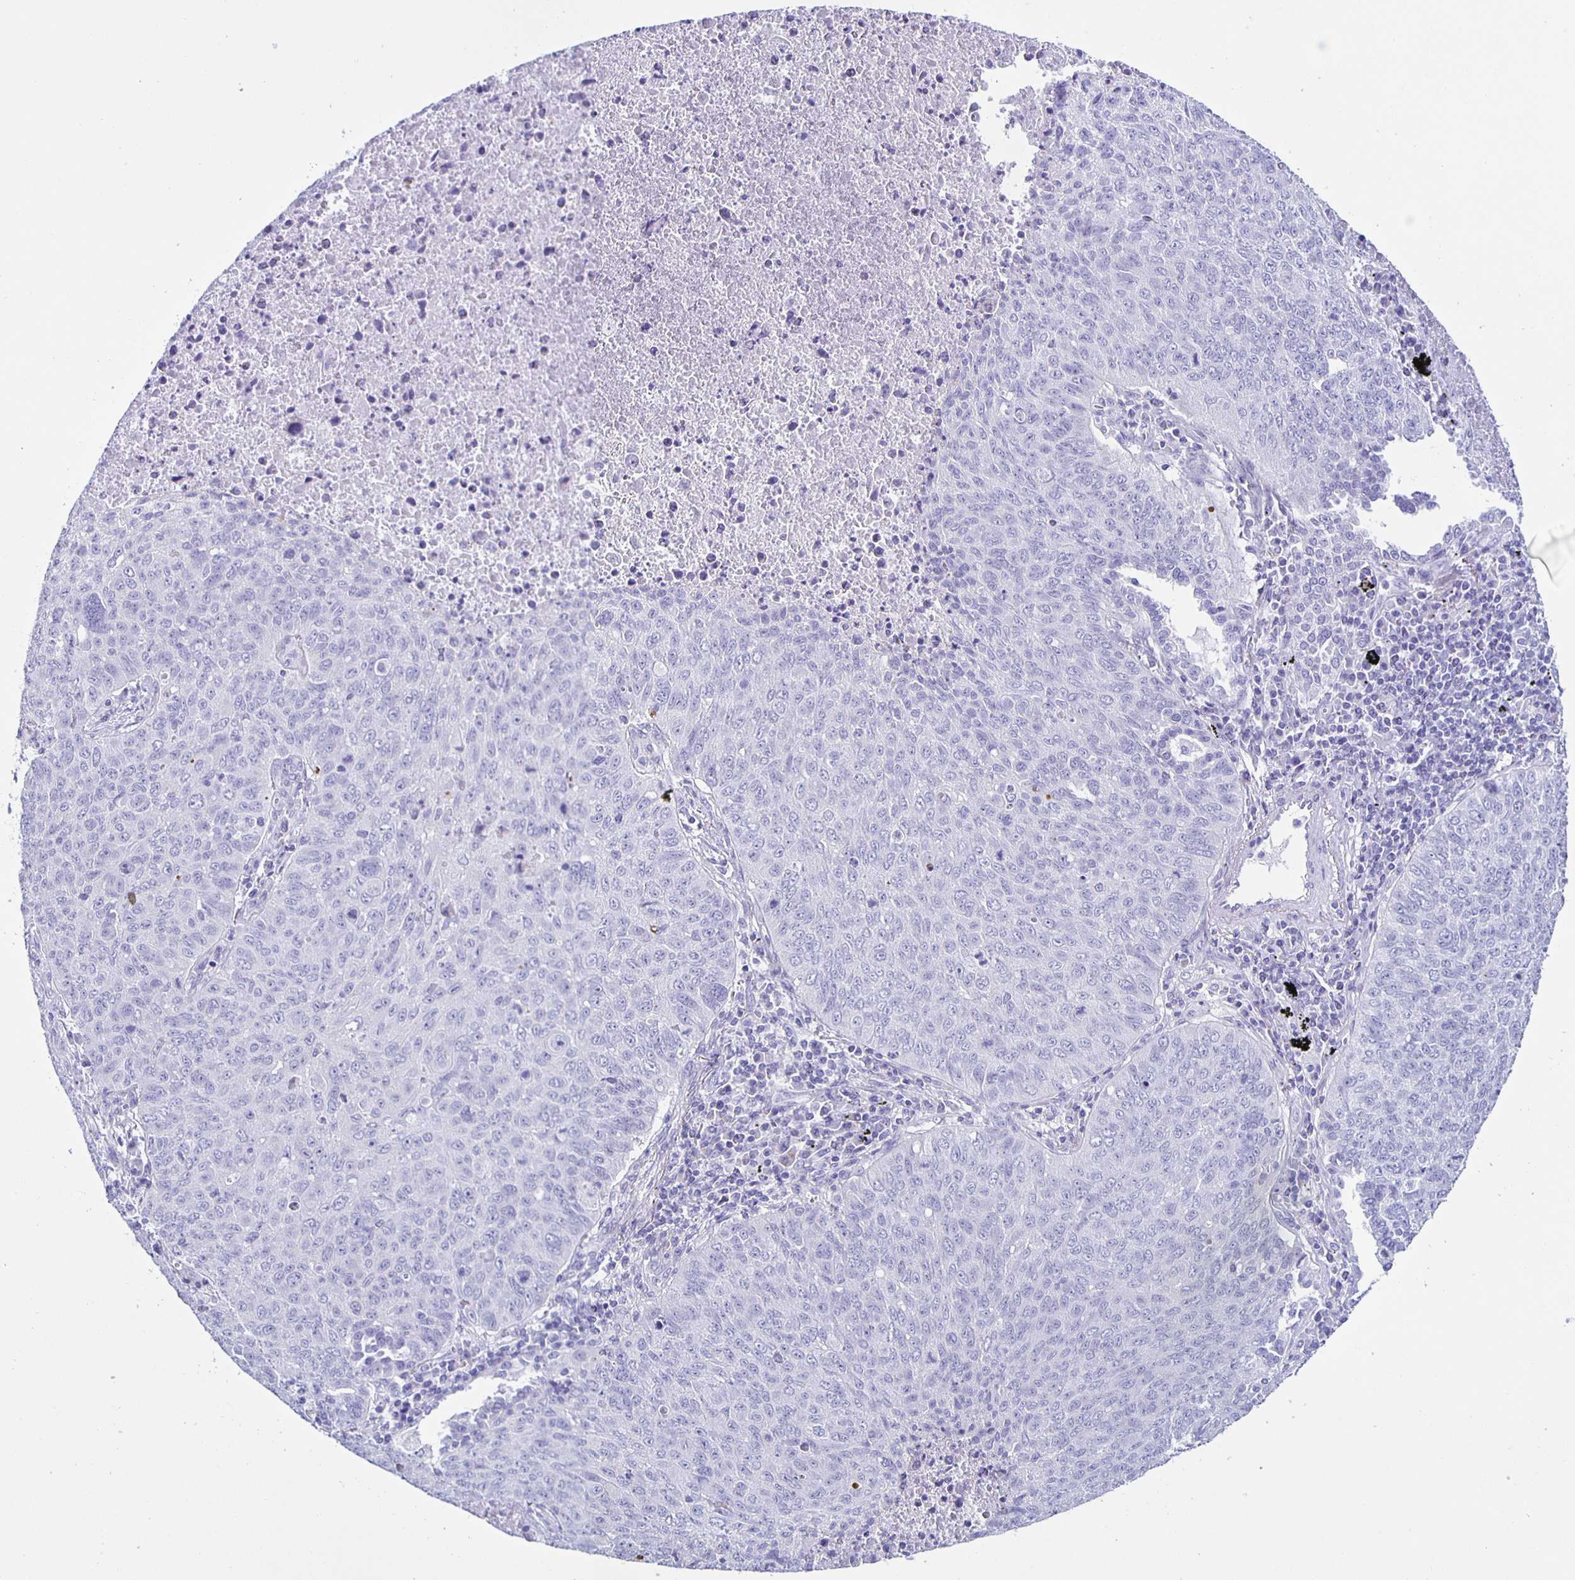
{"staining": {"intensity": "negative", "quantity": "none", "location": "none"}, "tissue": "lung cancer", "cell_type": "Tumor cells", "image_type": "cancer", "snomed": [{"axis": "morphology", "description": "Normal morphology"}, {"axis": "morphology", "description": "Aneuploidy"}, {"axis": "morphology", "description": "Squamous cell carcinoma, NOS"}, {"axis": "topography", "description": "Lymph node"}, {"axis": "topography", "description": "Lung"}], "caption": "DAB (3,3'-diaminobenzidine) immunohistochemical staining of human lung cancer (squamous cell carcinoma) demonstrates no significant positivity in tumor cells. (Brightfield microscopy of DAB immunohistochemistry (IHC) at high magnification).", "gene": "AQP6", "patient": {"sex": "female", "age": 76}}